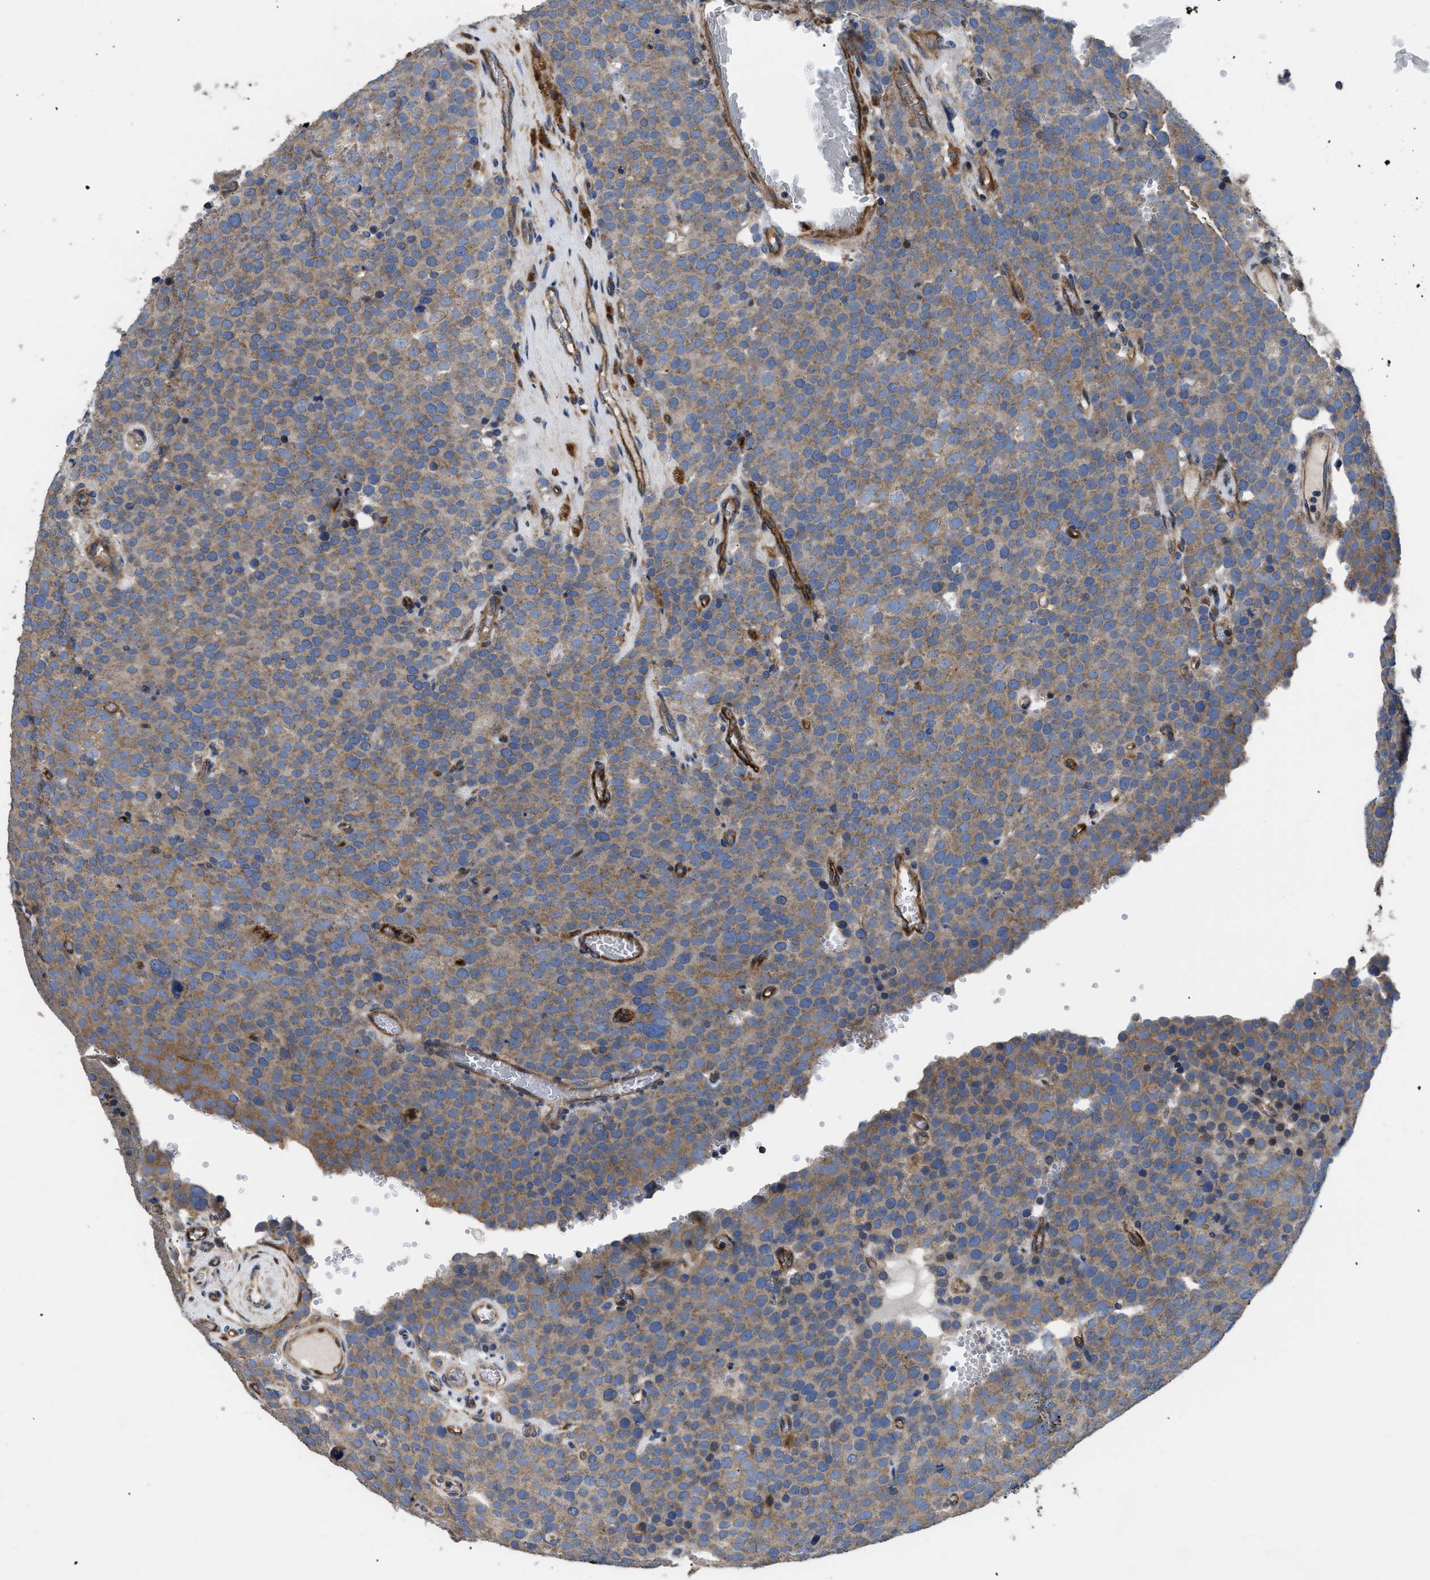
{"staining": {"intensity": "weak", "quantity": ">75%", "location": "cytoplasmic/membranous"}, "tissue": "testis cancer", "cell_type": "Tumor cells", "image_type": "cancer", "snomed": [{"axis": "morphology", "description": "Normal tissue, NOS"}, {"axis": "morphology", "description": "Seminoma, NOS"}, {"axis": "topography", "description": "Testis"}], "caption": "Immunohistochemical staining of testis cancer reveals low levels of weak cytoplasmic/membranous expression in about >75% of tumor cells.", "gene": "NT5E", "patient": {"sex": "male", "age": 71}}